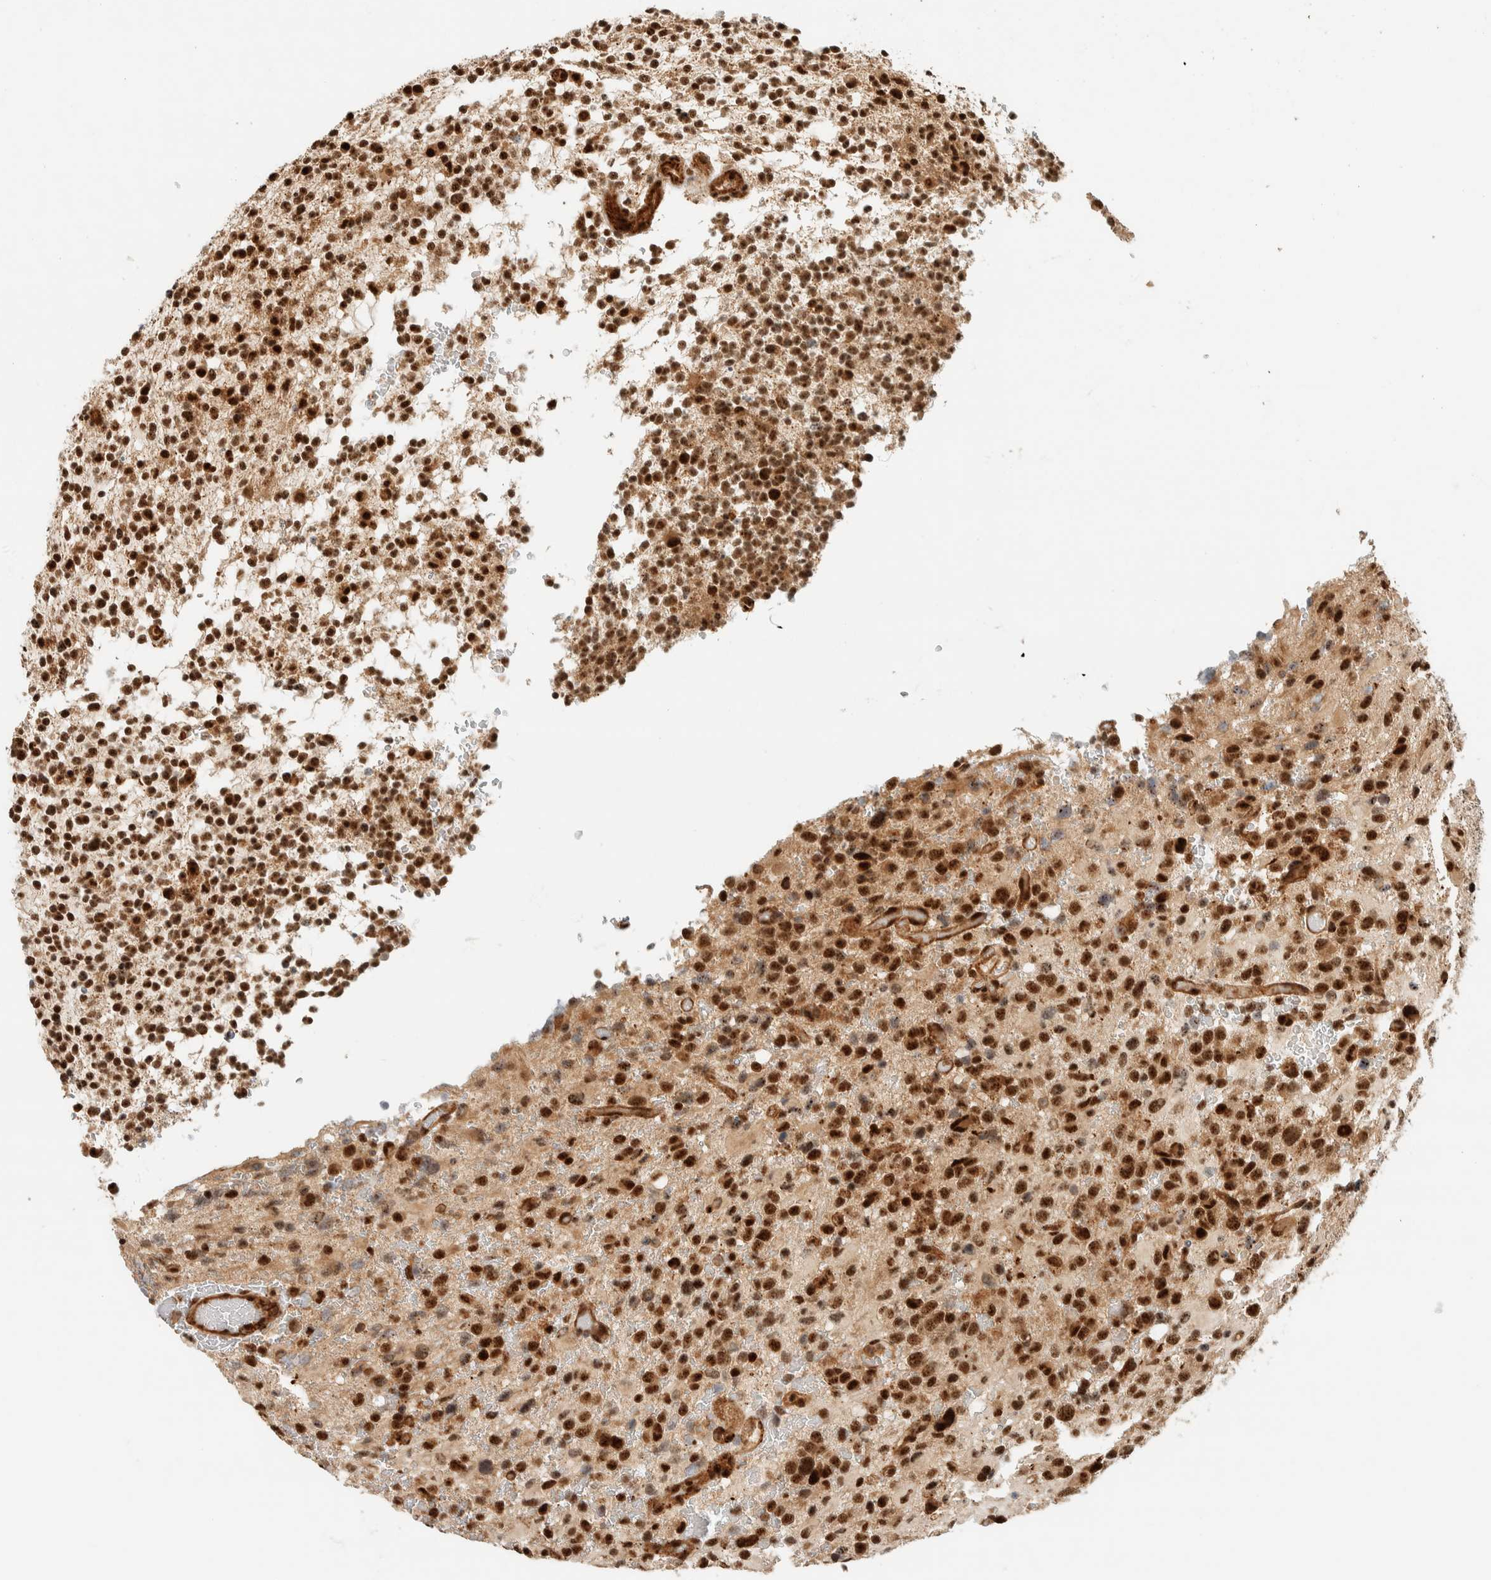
{"staining": {"intensity": "strong", "quantity": ">75%", "location": "nuclear"}, "tissue": "glioma", "cell_type": "Tumor cells", "image_type": "cancer", "snomed": [{"axis": "morphology", "description": "Glioma, malignant, High grade"}, {"axis": "topography", "description": "Brain"}], "caption": "Immunohistochemical staining of glioma demonstrates strong nuclear protein expression in about >75% of tumor cells.", "gene": "SIK1", "patient": {"sex": "male", "age": 48}}